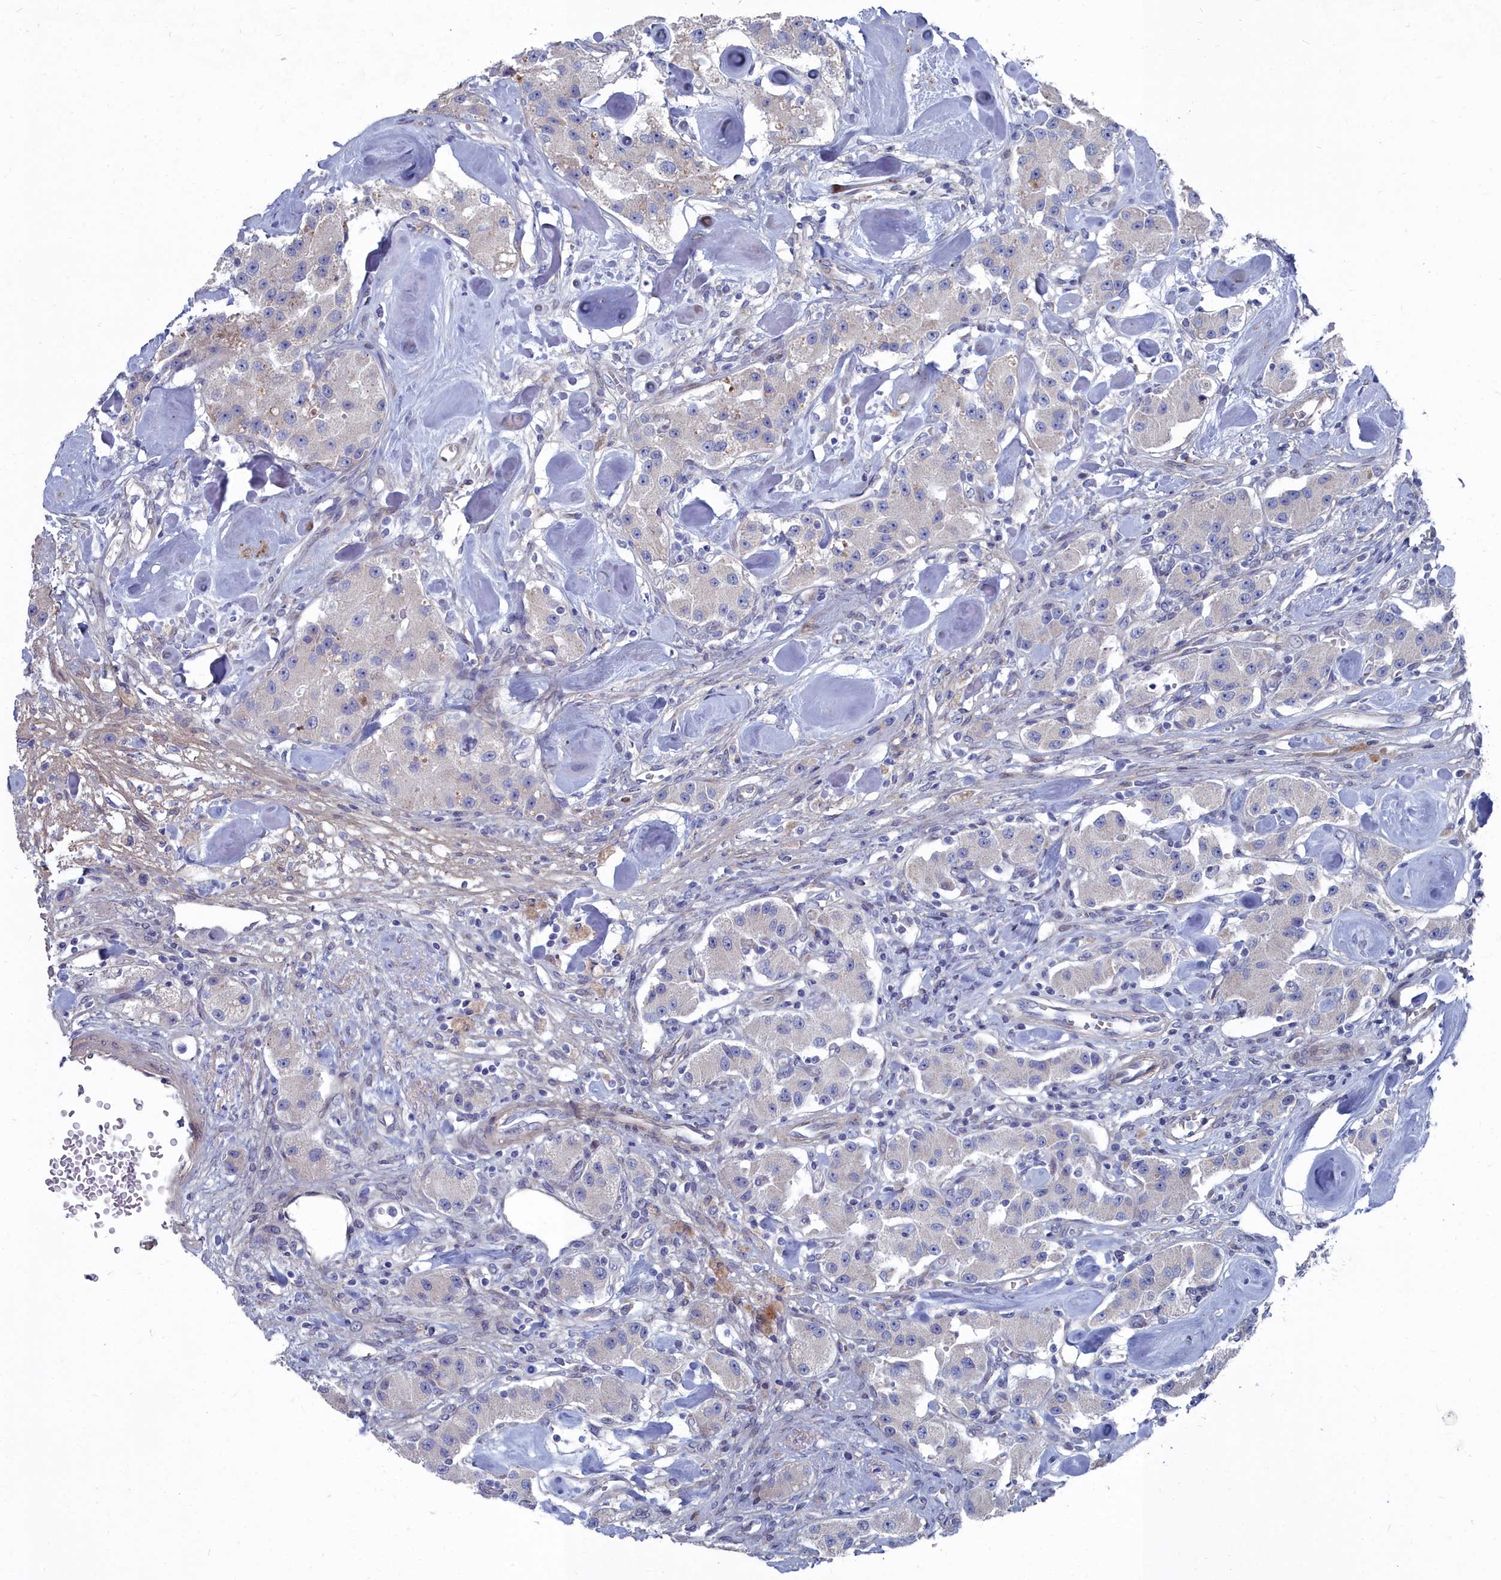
{"staining": {"intensity": "negative", "quantity": "none", "location": "none"}, "tissue": "carcinoid", "cell_type": "Tumor cells", "image_type": "cancer", "snomed": [{"axis": "morphology", "description": "Carcinoid, malignant, NOS"}, {"axis": "topography", "description": "Pancreas"}], "caption": "A histopathology image of malignant carcinoid stained for a protein reveals no brown staining in tumor cells. The staining was performed using DAB (3,3'-diaminobenzidine) to visualize the protein expression in brown, while the nuclei were stained in blue with hematoxylin (Magnification: 20x).", "gene": "SHISAL2A", "patient": {"sex": "male", "age": 41}}